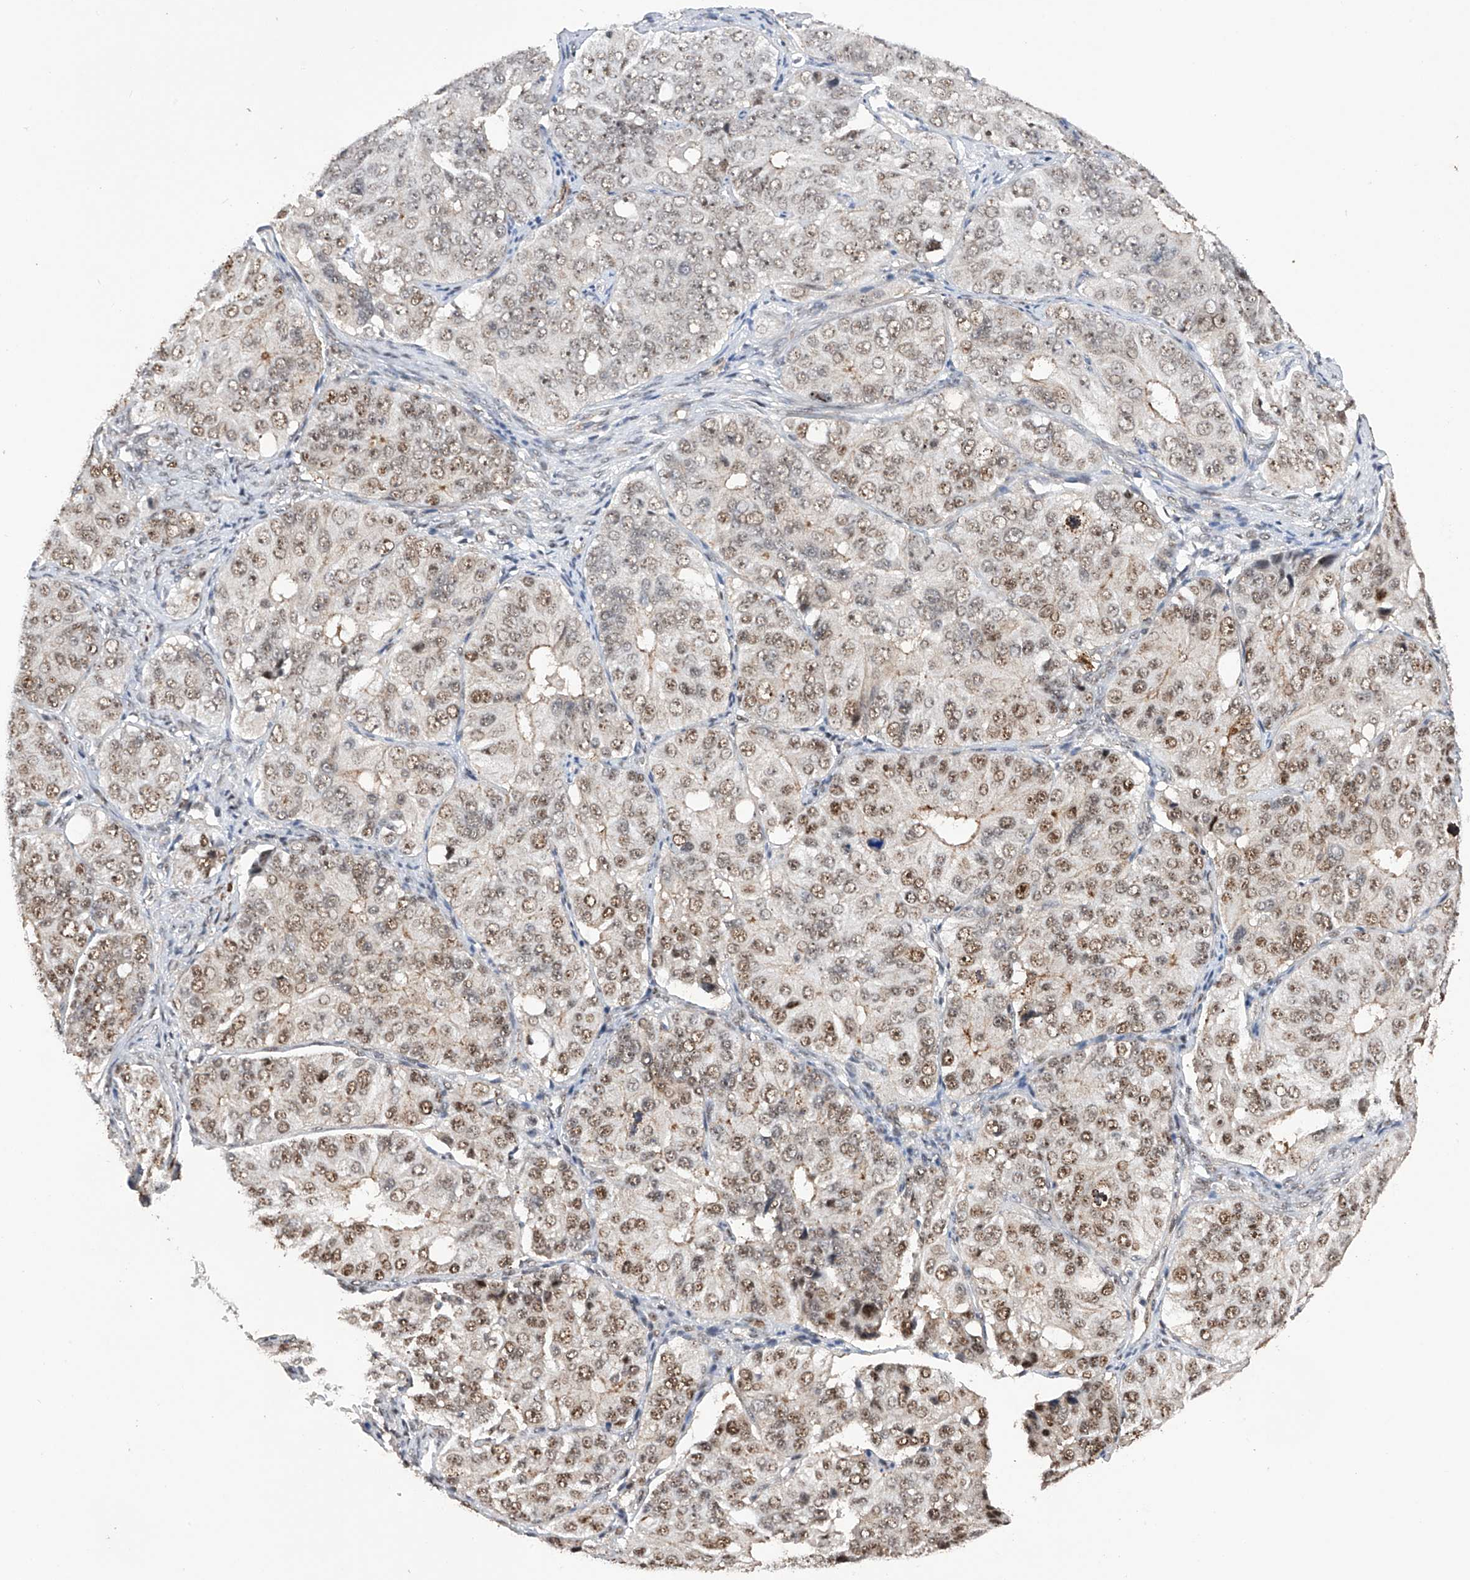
{"staining": {"intensity": "moderate", "quantity": ">75%", "location": "nuclear"}, "tissue": "ovarian cancer", "cell_type": "Tumor cells", "image_type": "cancer", "snomed": [{"axis": "morphology", "description": "Carcinoma, endometroid"}, {"axis": "topography", "description": "Ovary"}], "caption": "The immunohistochemical stain highlights moderate nuclear staining in tumor cells of endometroid carcinoma (ovarian) tissue.", "gene": "NFATC4", "patient": {"sex": "female", "age": 51}}